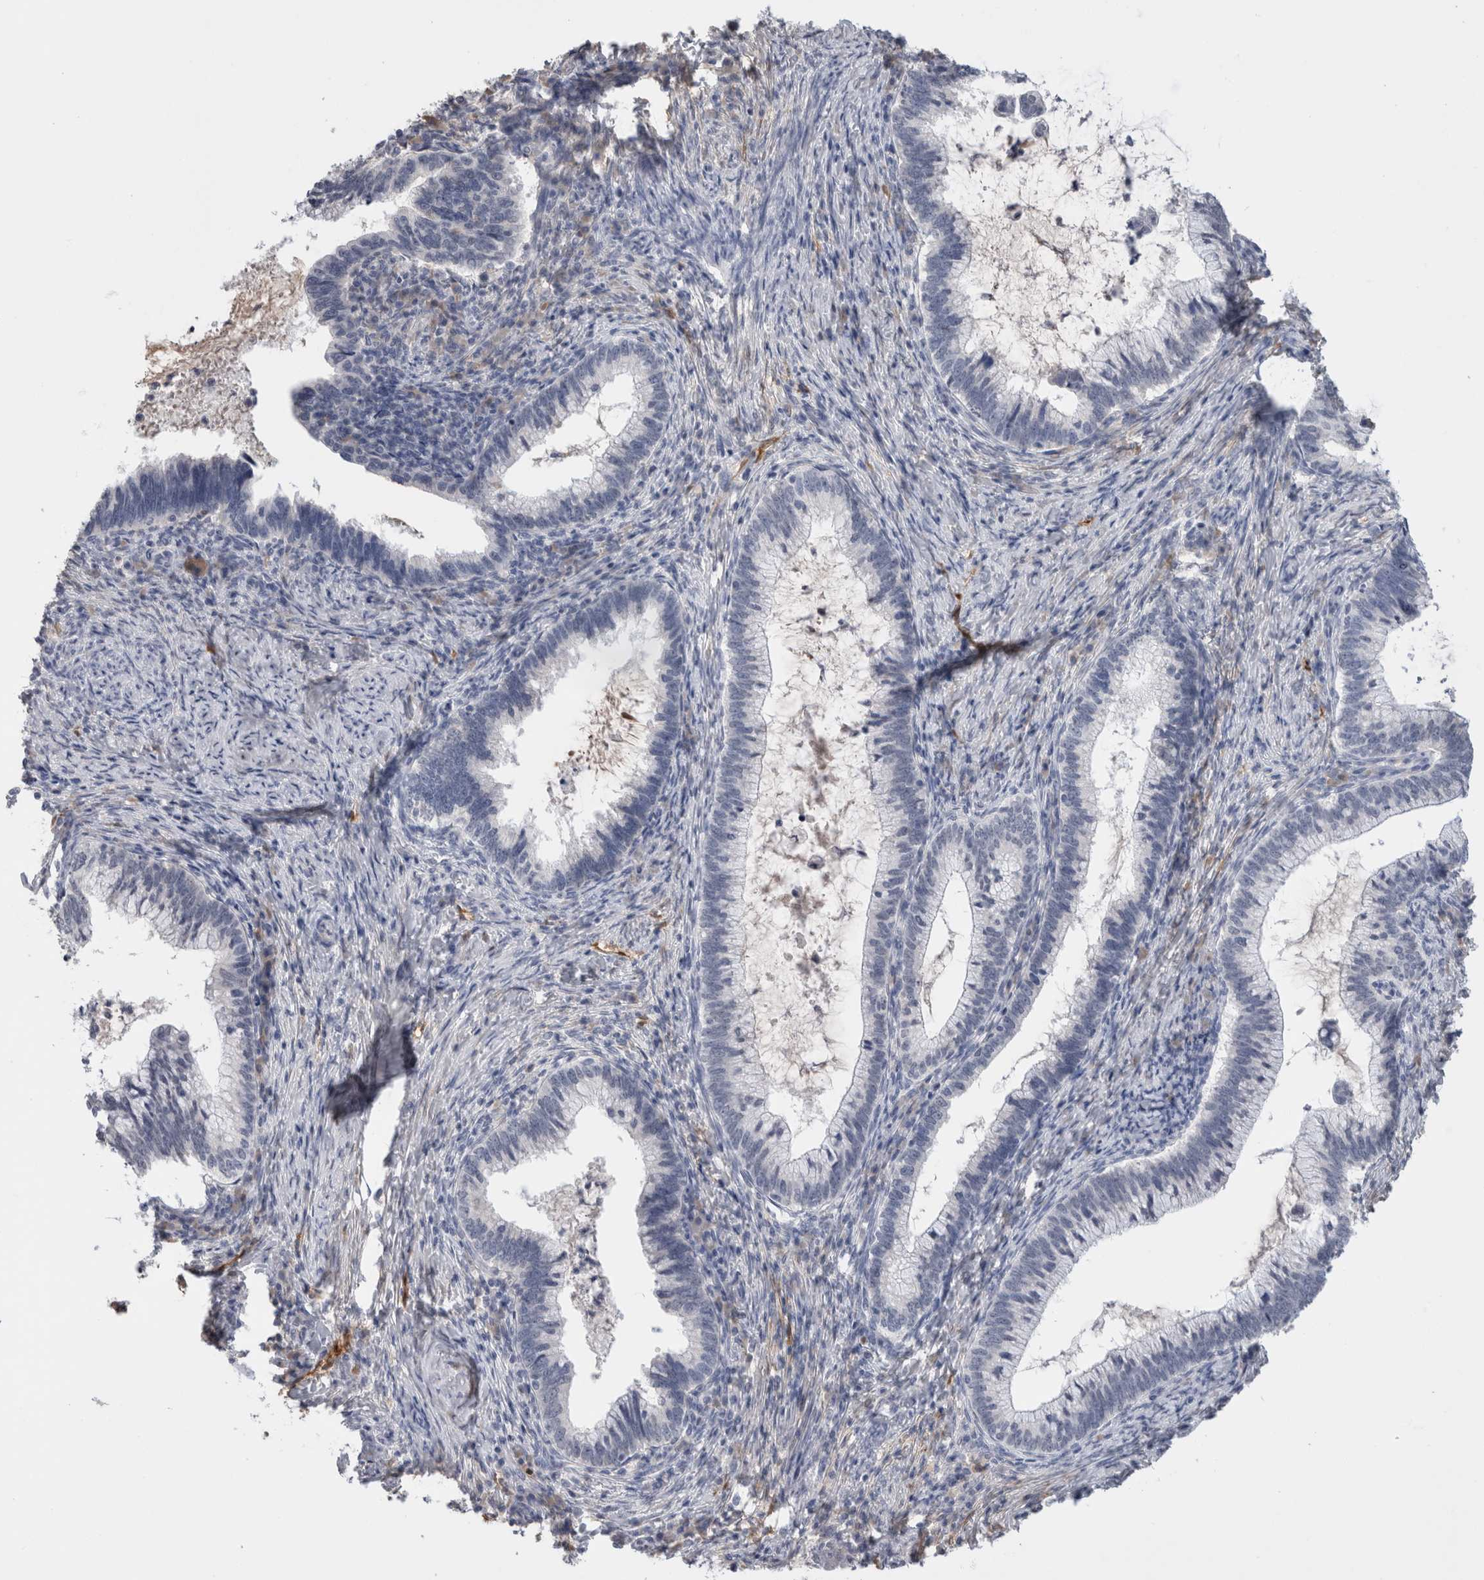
{"staining": {"intensity": "negative", "quantity": "none", "location": "none"}, "tissue": "cervical cancer", "cell_type": "Tumor cells", "image_type": "cancer", "snomed": [{"axis": "morphology", "description": "Adenocarcinoma, NOS"}, {"axis": "topography", "description": "Cervix"}], "caption": "DAB (3,3'-diaminobenzidine) immunohistochemical staining of human adenocarcinoma (cervical) displays no significant staining in tumor cells.", "gene": "FABP4", "patient": {"sex": "female", "age": 36}}